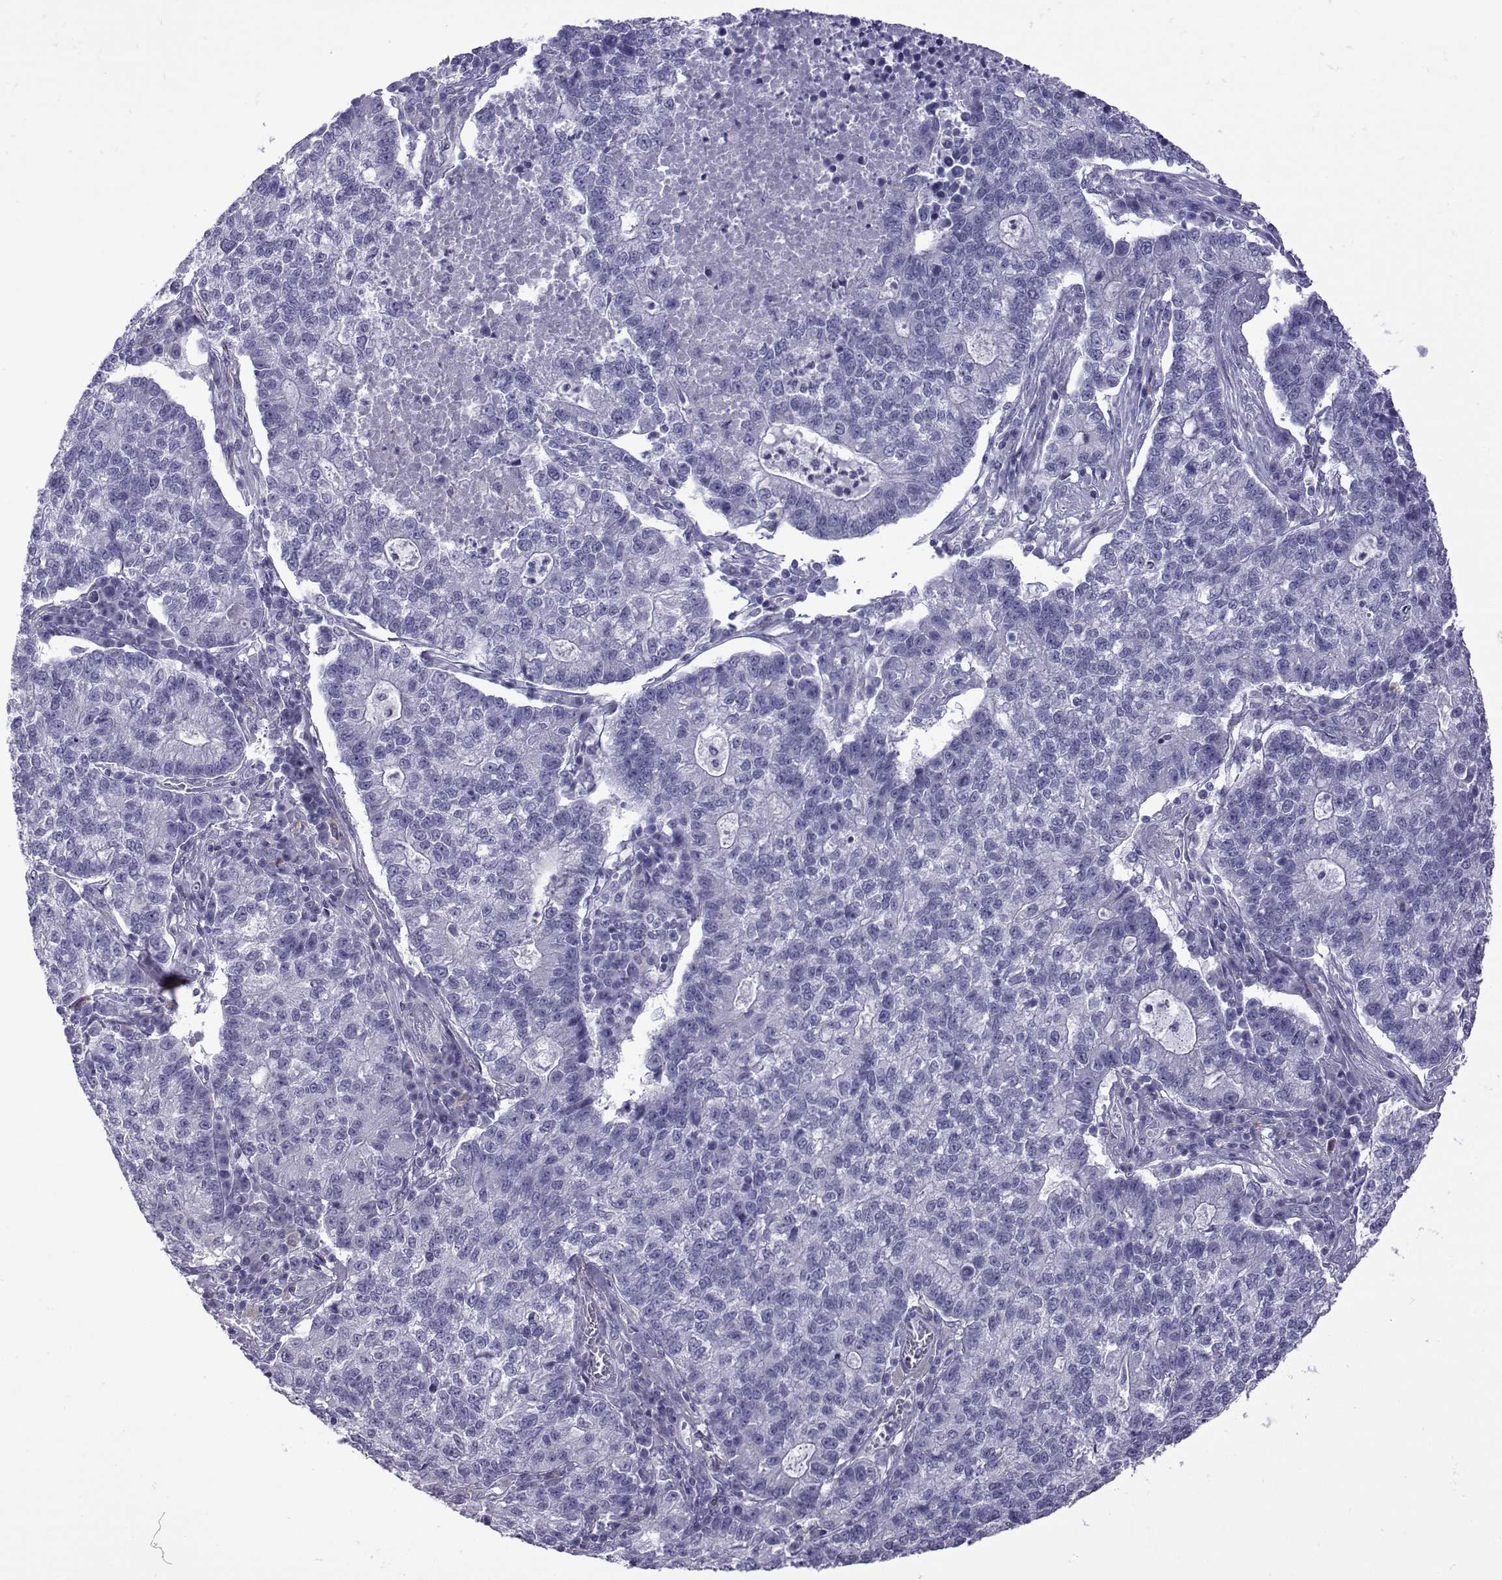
{"staining": {"intensity": "negative", "quantity": "none", "location": "none"}, "tissue": "lung cancer", "cell_type": "Tumor cells", "image_type": "cancer", "snomed": [{"axis": "morphology", "description": "Adenocarcinoma, NOS"}, {"axis": "topography", "description": "Lung"}], "caption": "Lung adenocarcinoma stained for a protein using immunohistochemistry demonstrates no staining tumor cells.", "gene": "CFAP70", "patient": {"sex": "male", "age": 57}}